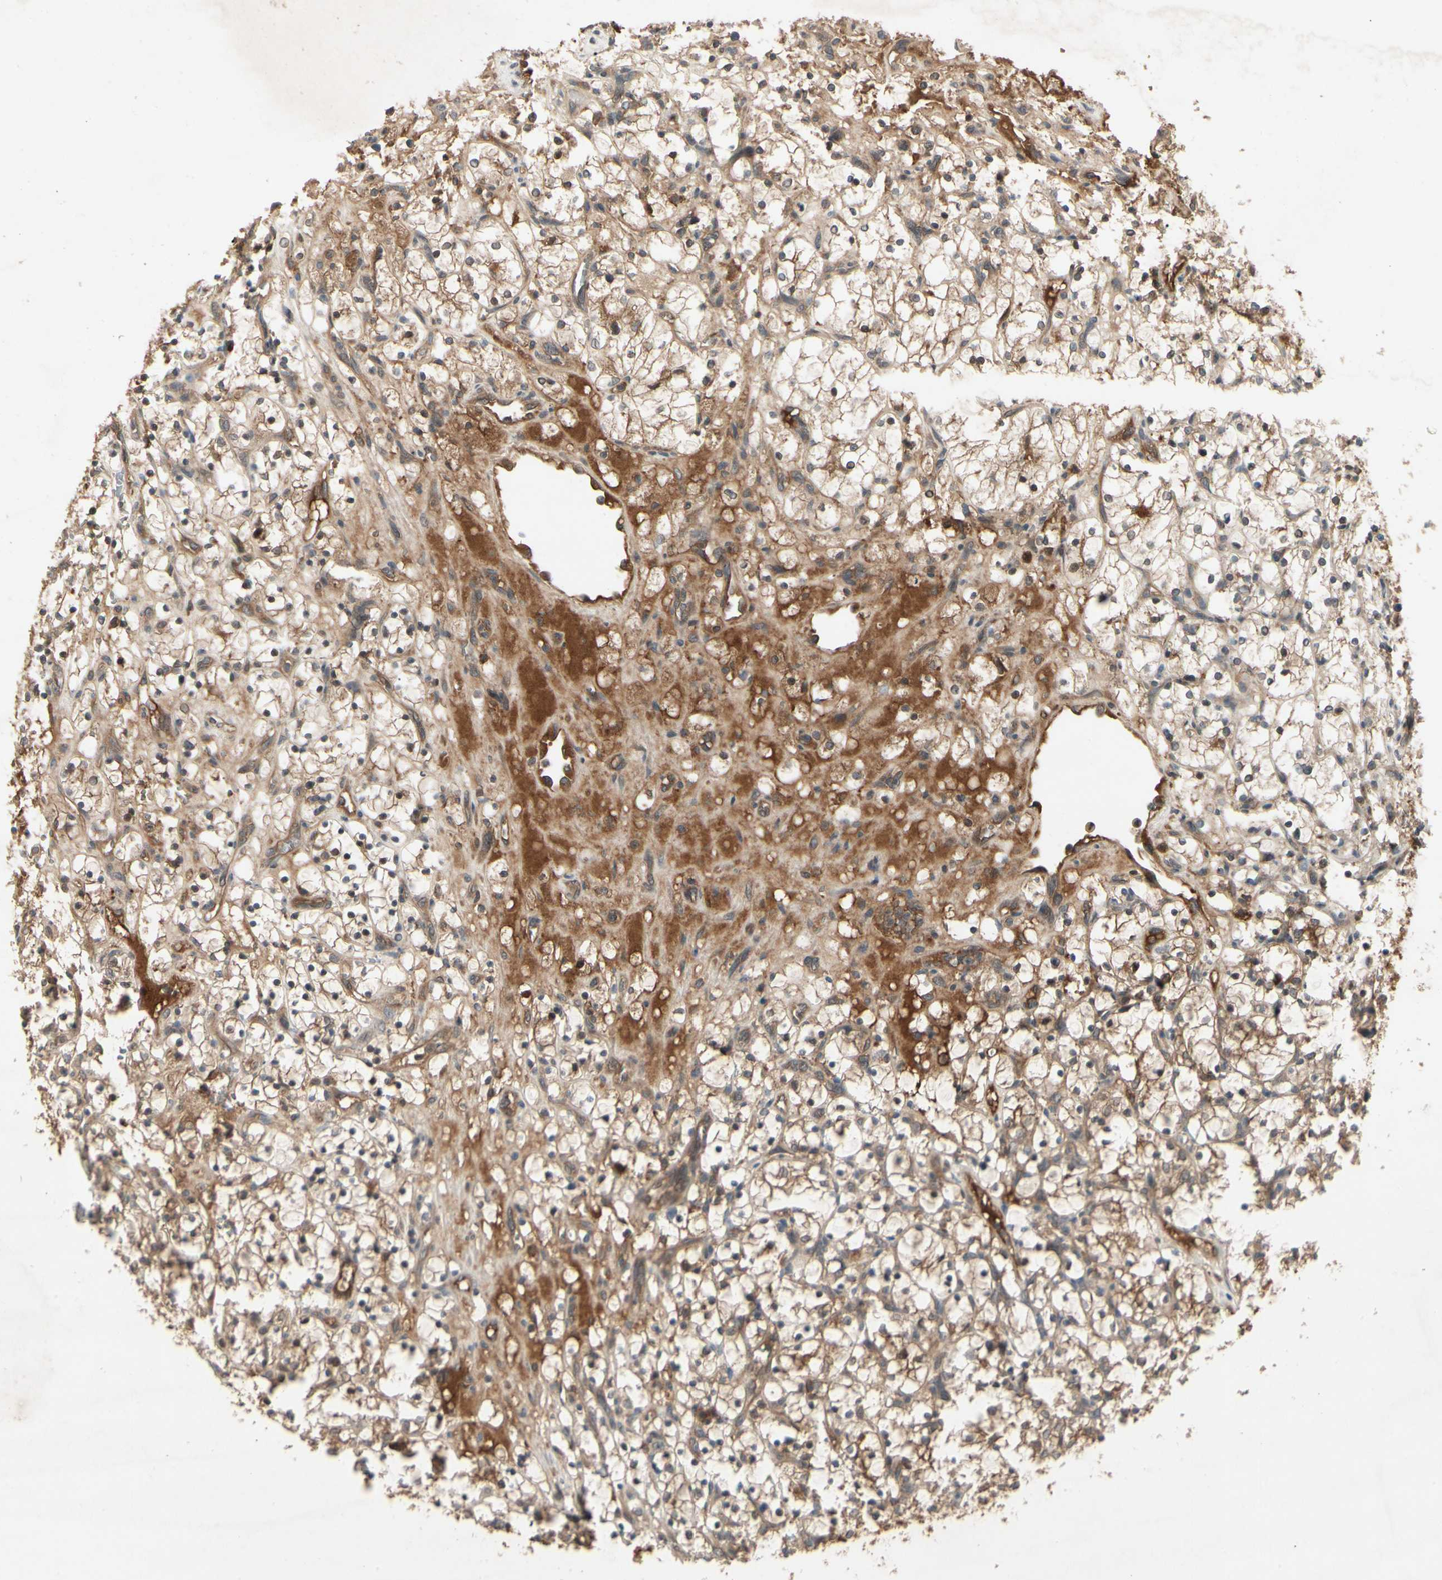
{"staining": {"intensity": "moderate", "quantity": ">75%", "location": "cytoplasmic/membranous"}, "tissue": "renal cancer", "cell_type": "Tumor cells", "image_type": "cancer", "snomed": [{"axis": "morphology", "description": "Adenocarcinoma, NOS"}, {"axis": "topography", "description": "Kidney"}], "caption": "Tumor cells show medium levels of moderate cytoplasmic/membranous positivity in about >75% of cells in human renal cancer (adenocarcinoma). The protein of interest is shown in brown color, while the nuclei are stained blue.", "gene": "RNF14", "patient": {"sex": "female", "age": 69}}